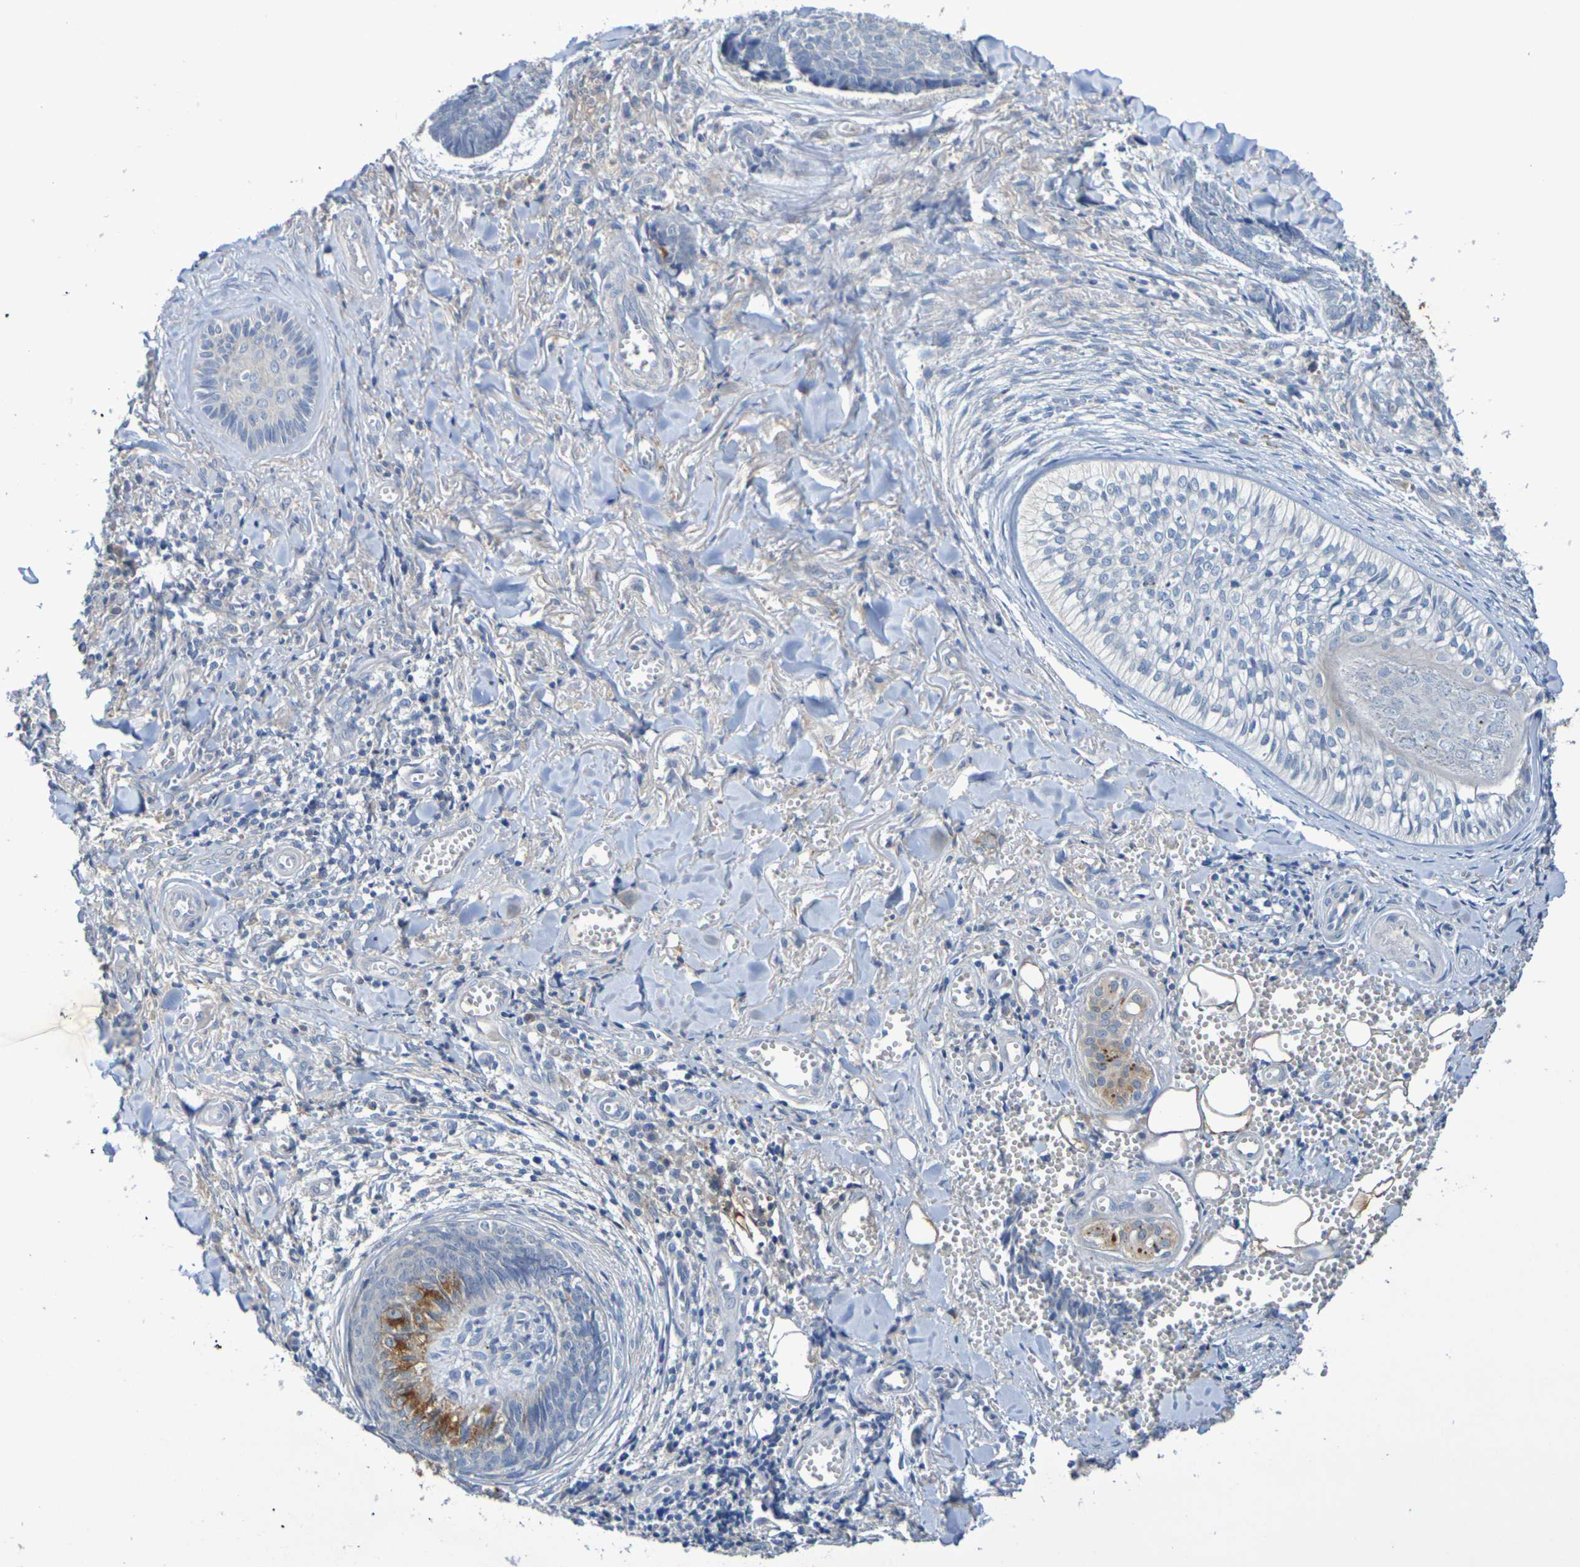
{"staining": {"intensity": "negative", "quantity": "none", "location": "none"}, "tissue": "skin cancer", "cell_type": "Tumor cells", "image_type": "cancer", "snomed": [{"axis": "morphology", "description": "Basal cell carcinoma"}, {"axis": "topography", "description": "Skin"}], "caption": "Immunohistochemistry (IHC) of human basal cell carcinoma (skin) reveals no positivity in tumor cells.", "gene": "SDC4", "patient": {"sex": "male", "age": 84}}